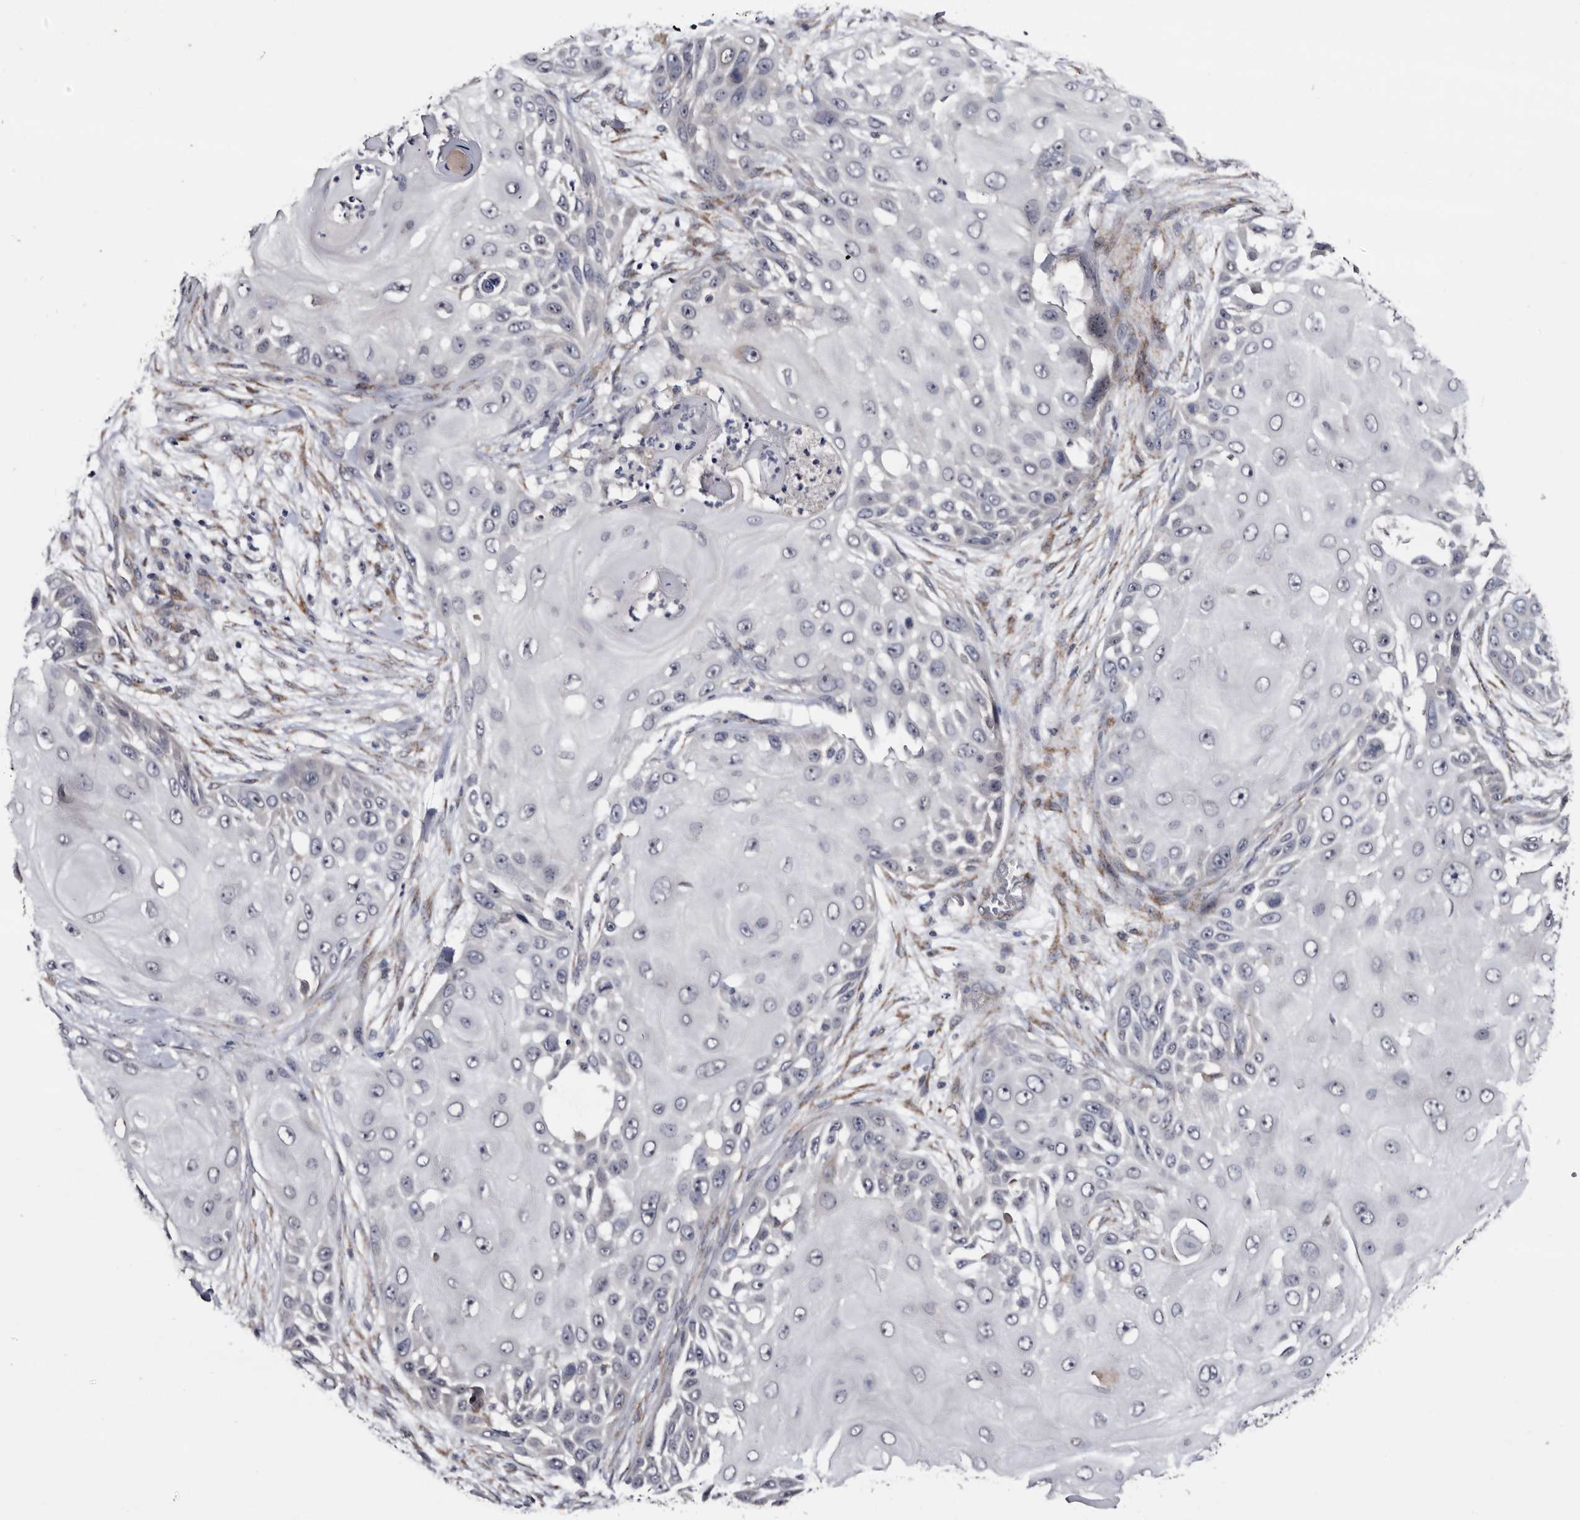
{"staining": {"intensity": "negative", "quantity": "none", "location": "none"}, "tissue": "skin cancer", "cell_type": "Tumor cells", "image_type": "cancer", "snomed": [{"axis": "morphology", "description": "Squamous cell carcinoma, NOS"}, {"axis": "topography", "description": "Skin"}], "caption": "Protein analysis of skin cancer (squamous cell carcinoma) exhibits no significant staining in tumor cells. (DAB (3,3'-diaminobenzidine) IHC, high magnification).", "gene": "ARMCX2", "patient": {"sex": "female", "age": 44}}